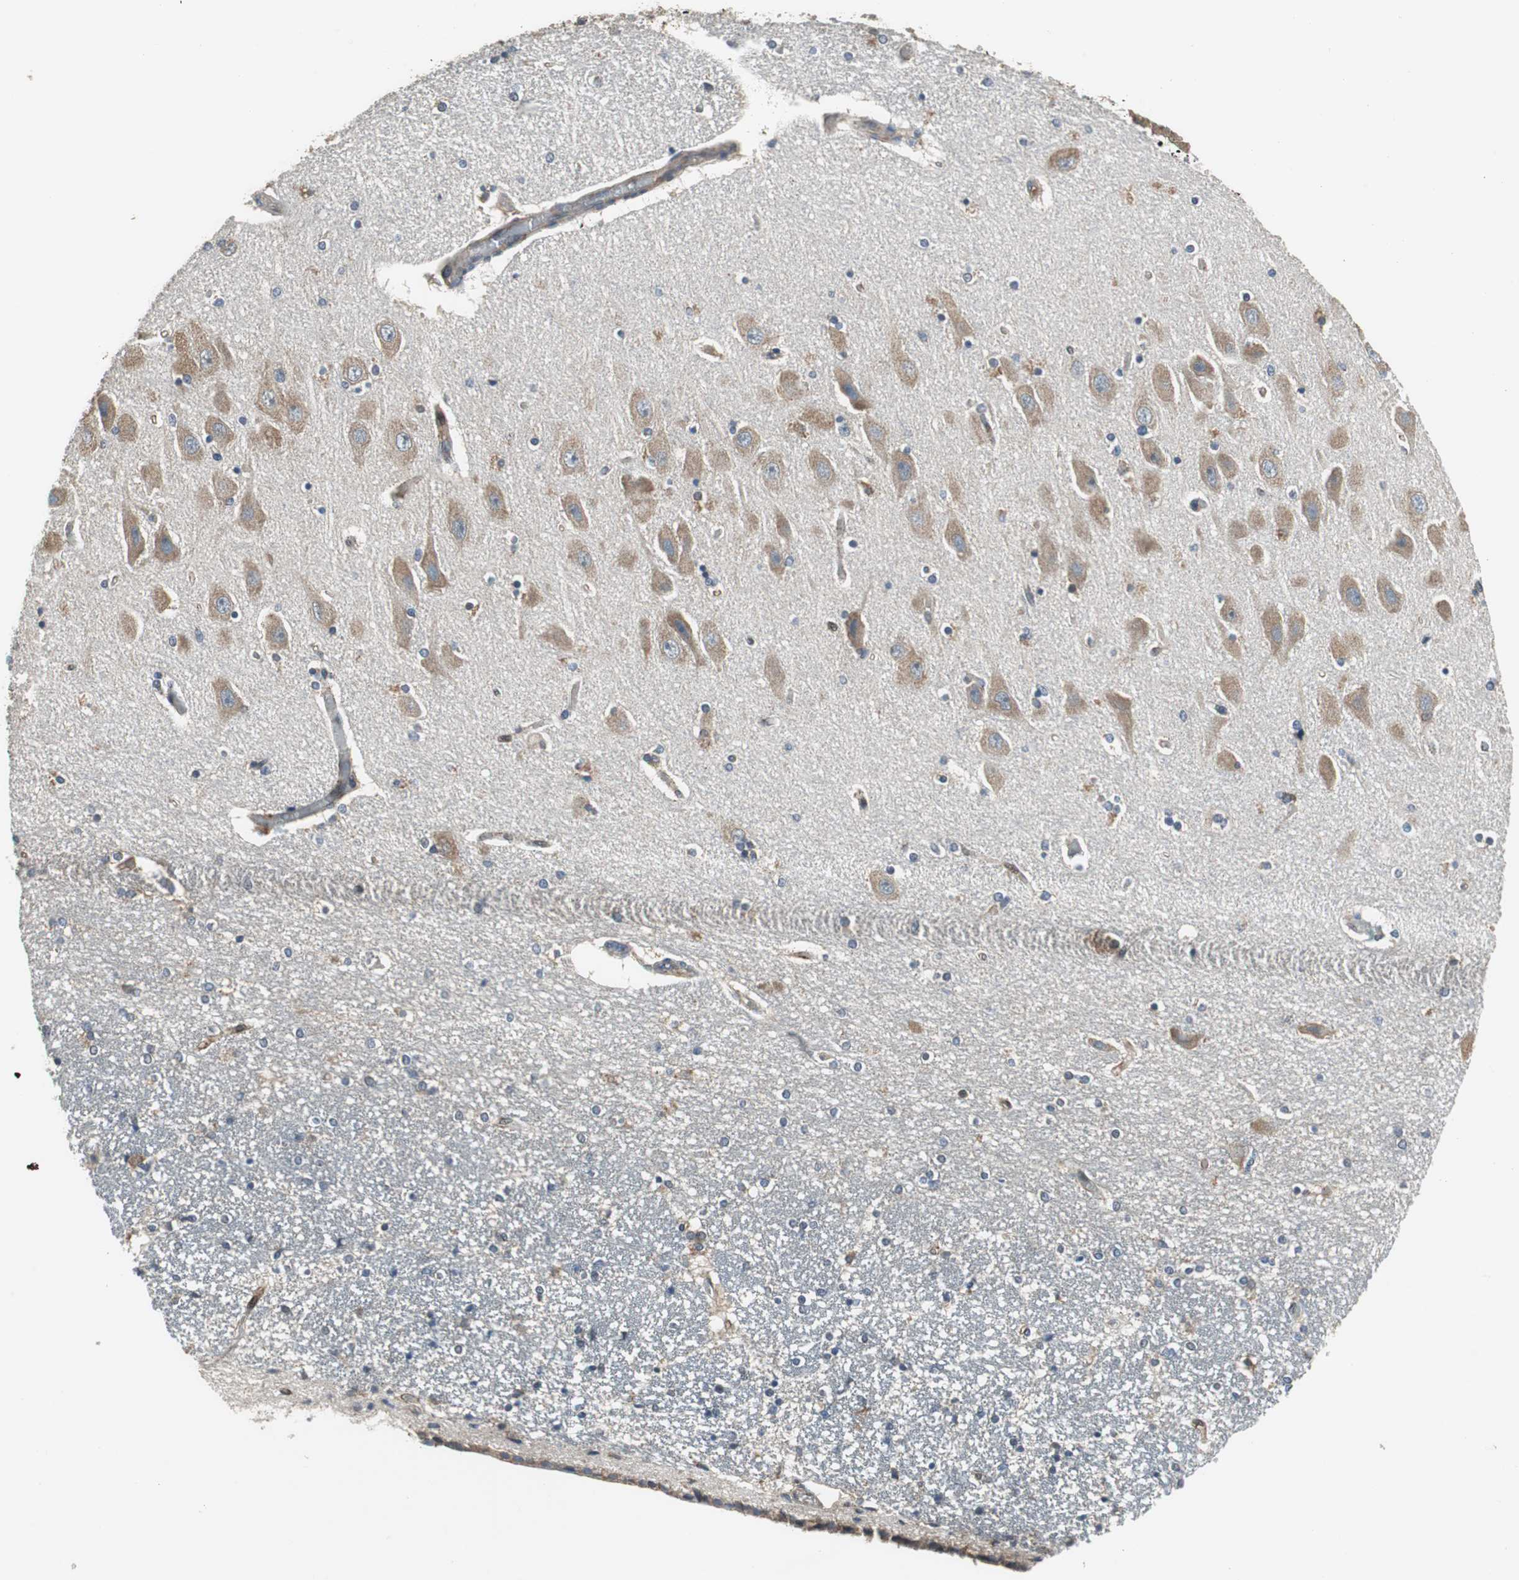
{"staining": {"intensity": "moderate", "quantity": "<25%", "location": "cytoplasmic/membranous"}, "tissue": "hippocampus", "cell_type": "Glial cells", "image_type": "normal", "snomed": [{"axis": "morphology", "description": "Normal tissue, NOS"}, {"axis": "topography", "description": "Hippocampus"}], "caption": "Immunohistochemistry (IHC) of normal hippocampus exhibits low levels of moderate cytoplasmic/membranous positivity in about <25% of glial cells. The protein is shown in brown color, while the nuclei are stained blue.", "gene": "PI4KB", "patient": {"sex": "female", "age": 54}}